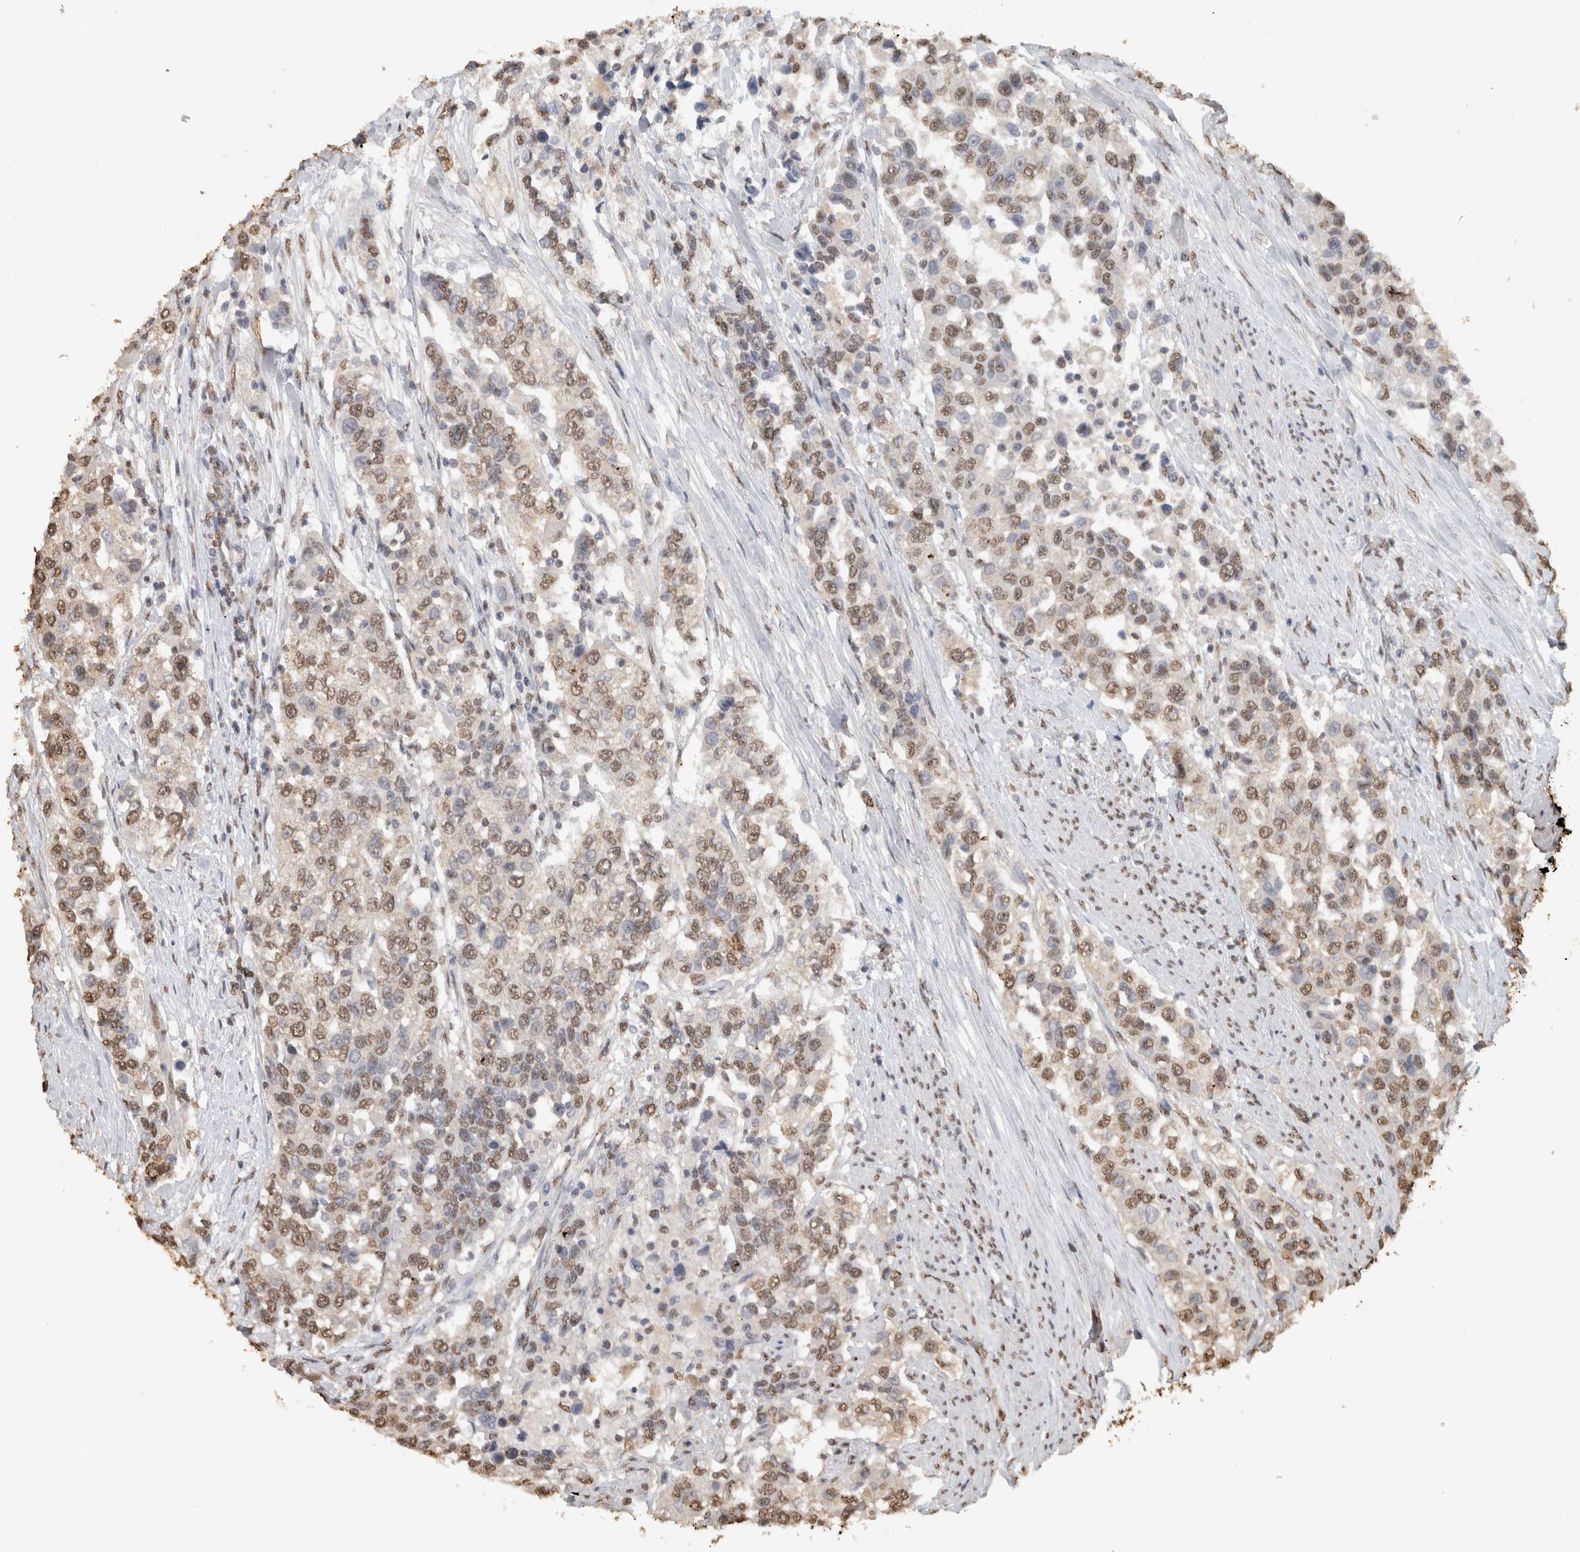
{"staining": {"intensity": "moderate", "quantity": ">75%", "location": "nuclear"}, "tissue": "urothelial cancer", "cell_type": "Tumor cells", "image_type": "cancer", "snomed": [{"axis": "morphology", "description": "Urothelial carcinoma, High grade"}, {"axis": "topography", "description": "Urinary bladder"}], "caption": "Brown immunohistochemical staining in urothelial carcinoma (high-grade) exhibits moderate nuclear expression in about >75% of tumor cells. The staining was performed using DAB (3,3'-diaminobenzidine), with brown indicating positive protein expression. Nuclei are stained blue with hematoxylin.", "gene": "HAND2", "patient": {"sex": "female", "age": 80}}